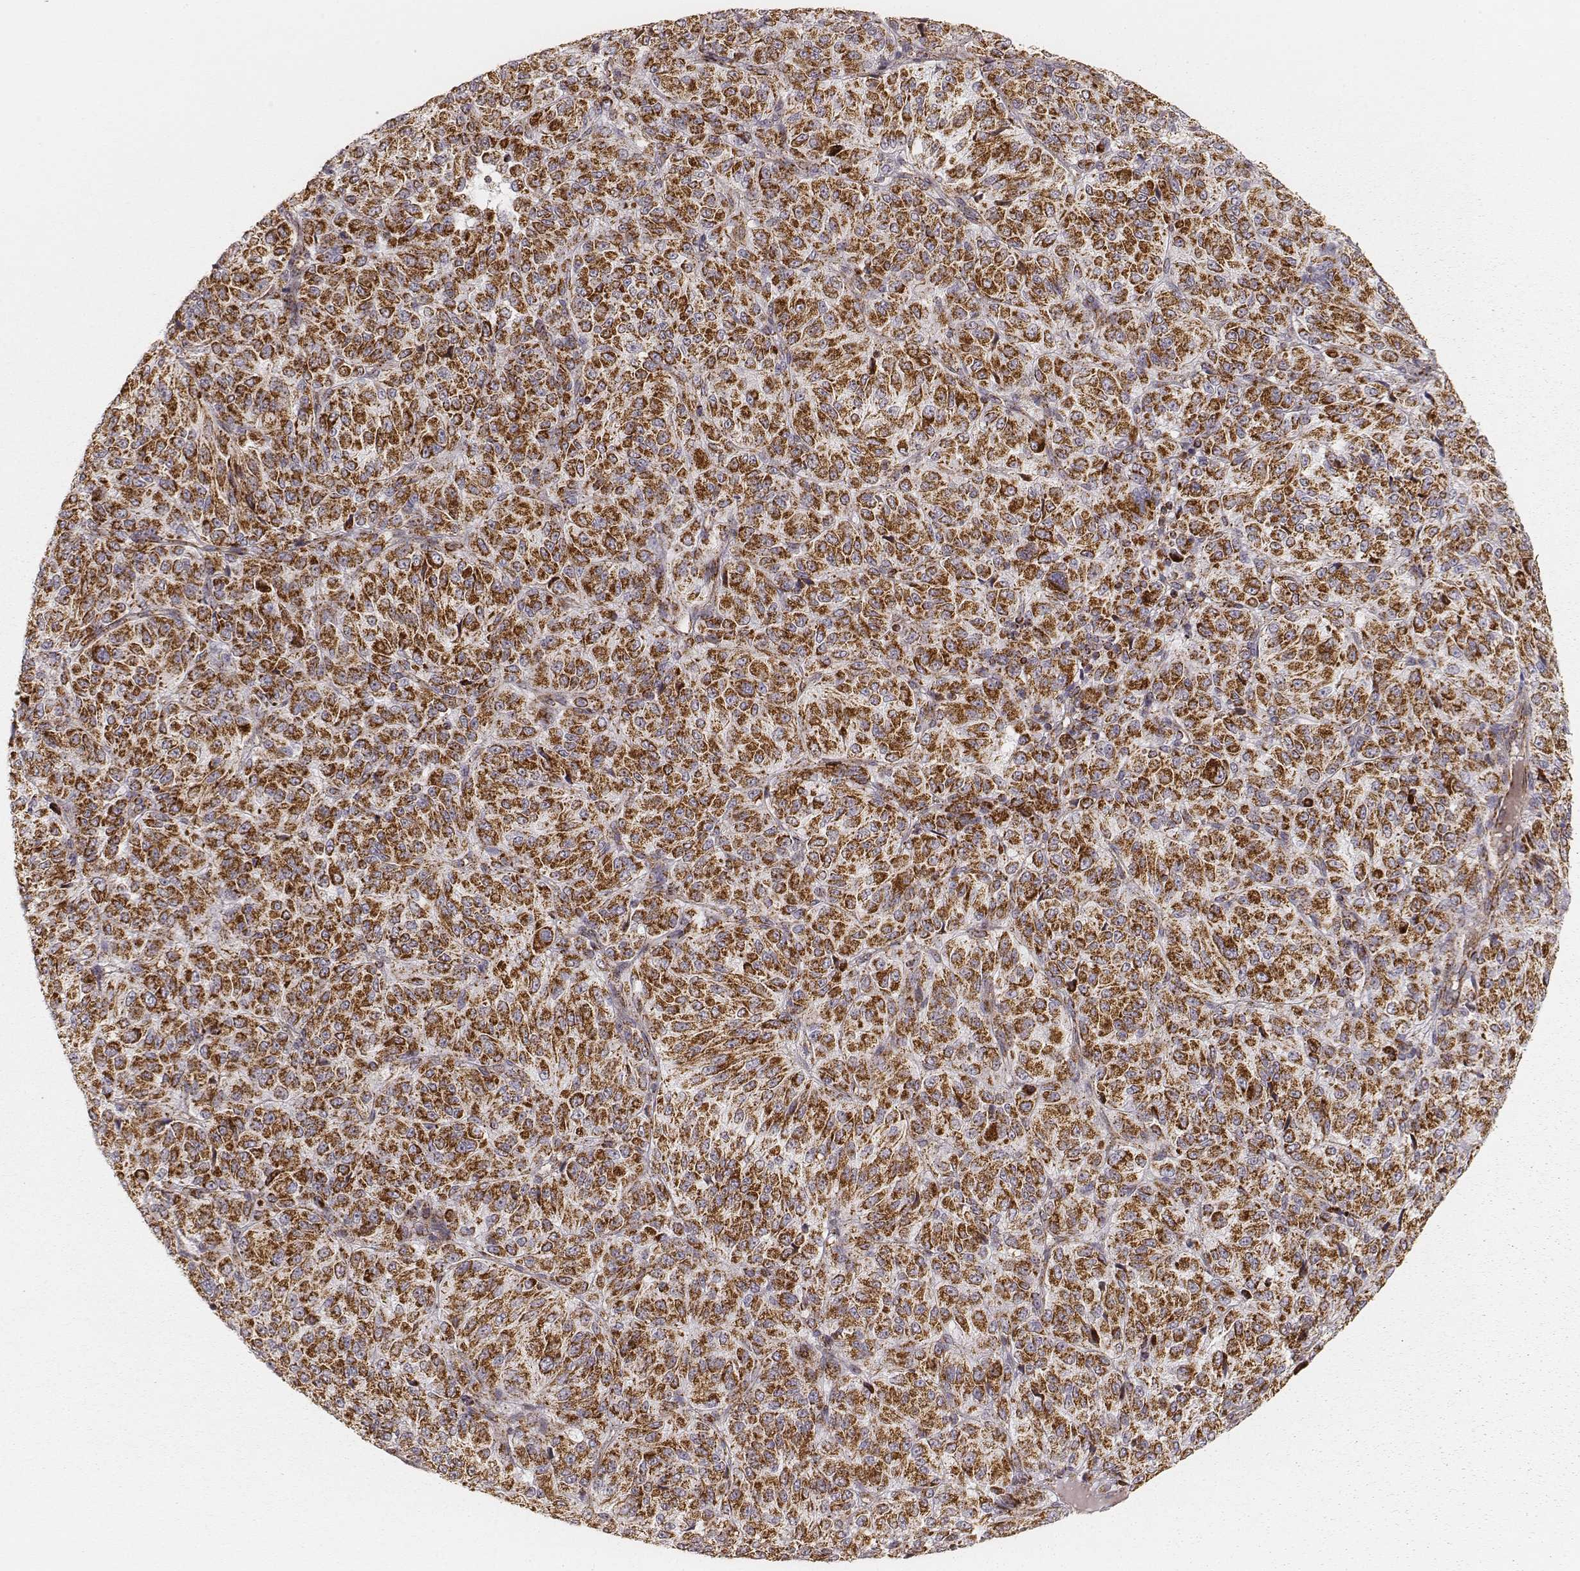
{"staining": {"intensity": "strong", "quantity": ">75%", "location": "cytoplasmic/membranous"}, "tissue": "melanoma", "cell_type": "Tumor cells", "image_type": "cancer", "snomed": [{"axis": "morphology", "description": "Malignant melanoma, Metastatic site"}, {"axis": "topography", "description": "Brain"}], "caption": "Immunohistochemical staining of melanoma exhibits high levels of strong cytoplasmic/membranous positivity in about >75% of tumor cells.", "gene": "CS", "patient": {"sex": "female", "age": 56}}